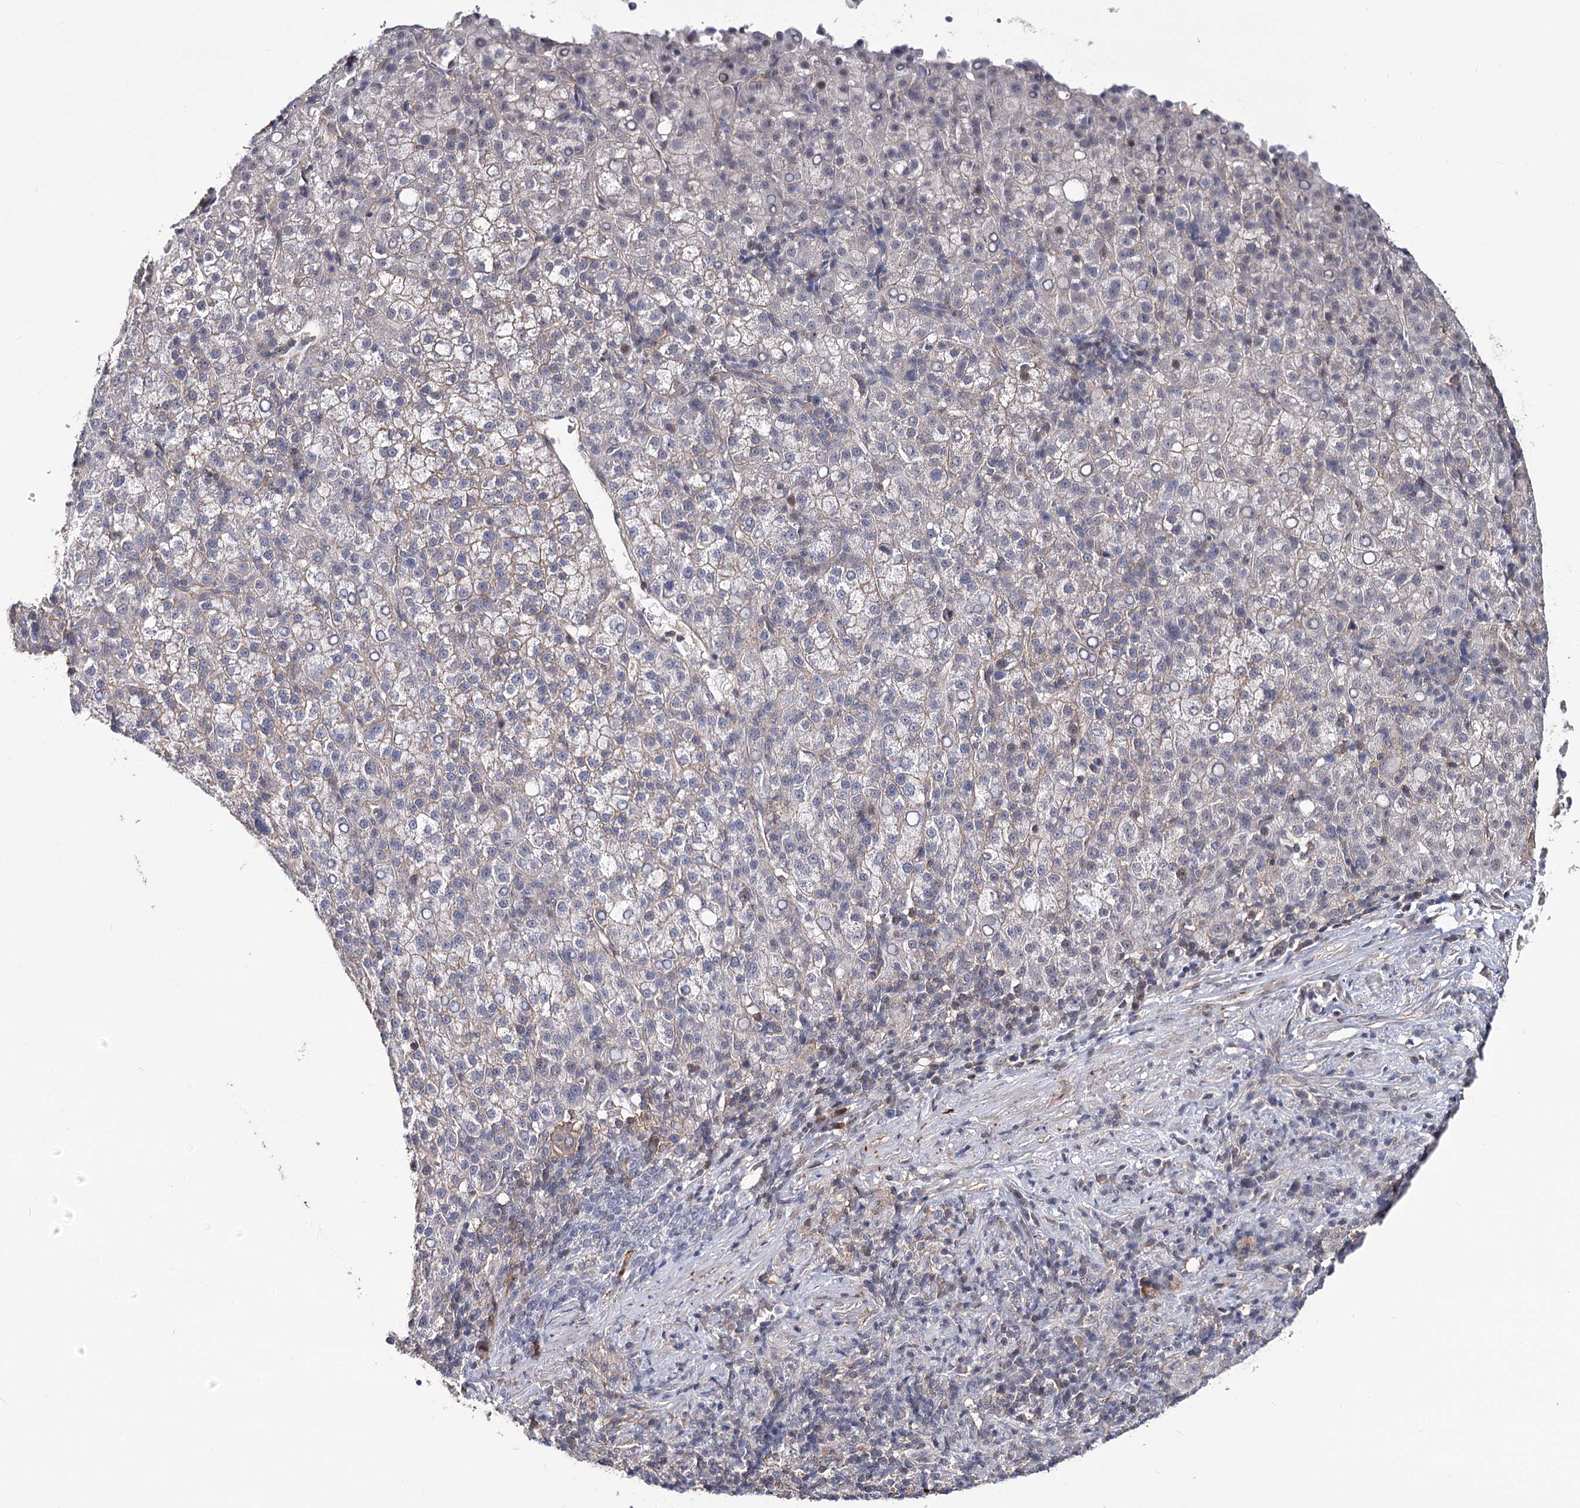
{"staining": {"intensity": "negative", "quantity": "none", "location": "none"}, "tissue": "liver cancer", "cell_type": "Tumor cells", "image_type": "cancer", "snomed": [{"axis": "morphology", "description": "Carcinoma, Hepatocellular, NOS"}, {"axis": "topography", "description": "Liver"}], "caption": "This is a photomicrograph of immunohistochemistry staining of liver hepatocellular carcinoma, which shows no positivity in tumor cells.", "gene": "TMEM218", "patient": {"sex": "female", "age": 58}}